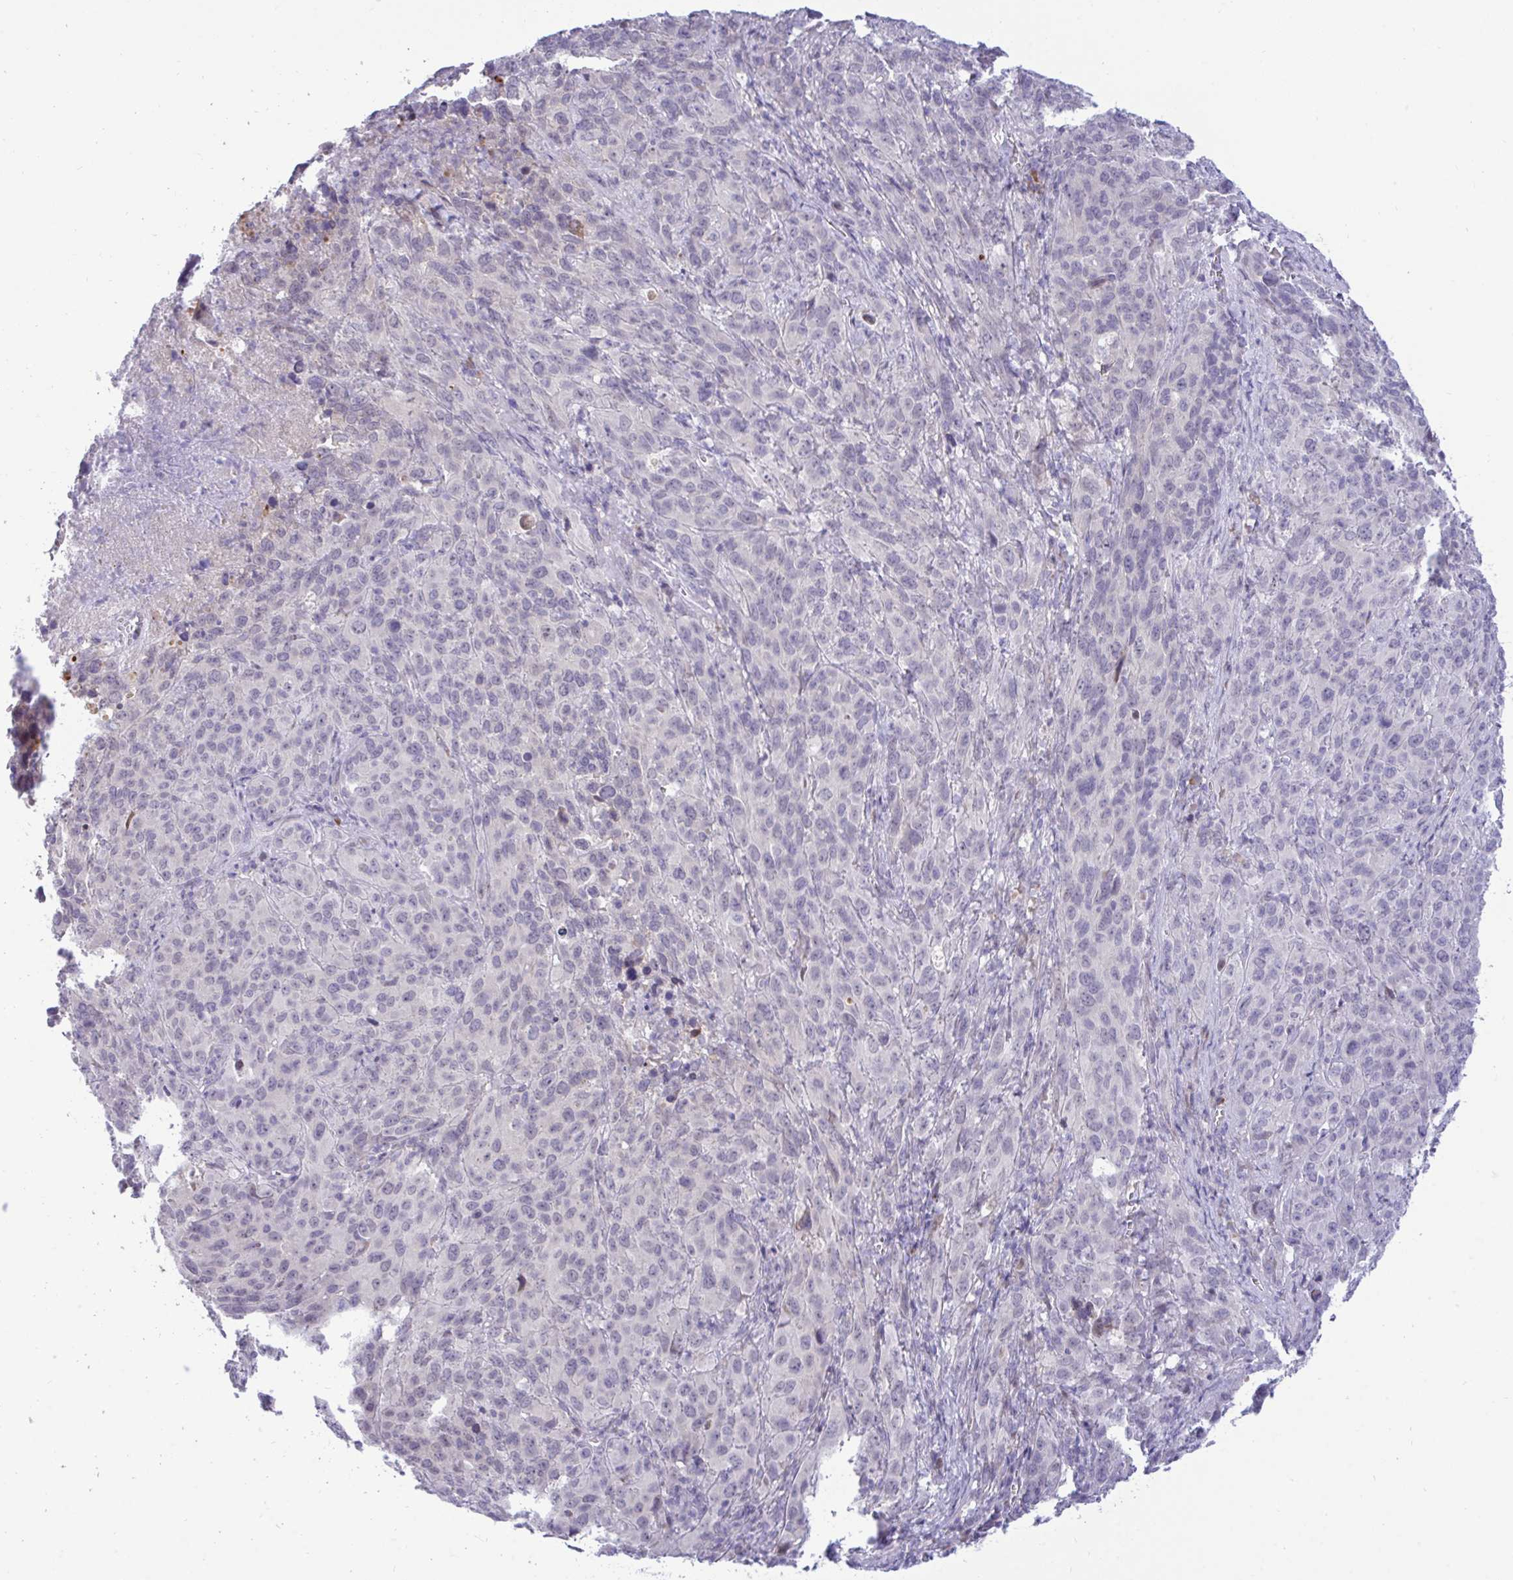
{"staining": {"intensity": "negative", "quantity": "none", "location": "none"}, "tissue": "cervical cancer", "cell_type": "Tumor cells", "image_type": "cancer", "snomed": [{"axis": "morphology", "description": "Squamous cell carcinoma, NOS"}, {"axis": "topography", "description": "Cervix"}], "caption": "The IHC photomicrograph has no significant staining in tumor cells of cervical cancer tissue.", "gene": "EPOP", "patient": {"sex": "female", "age": 51}}